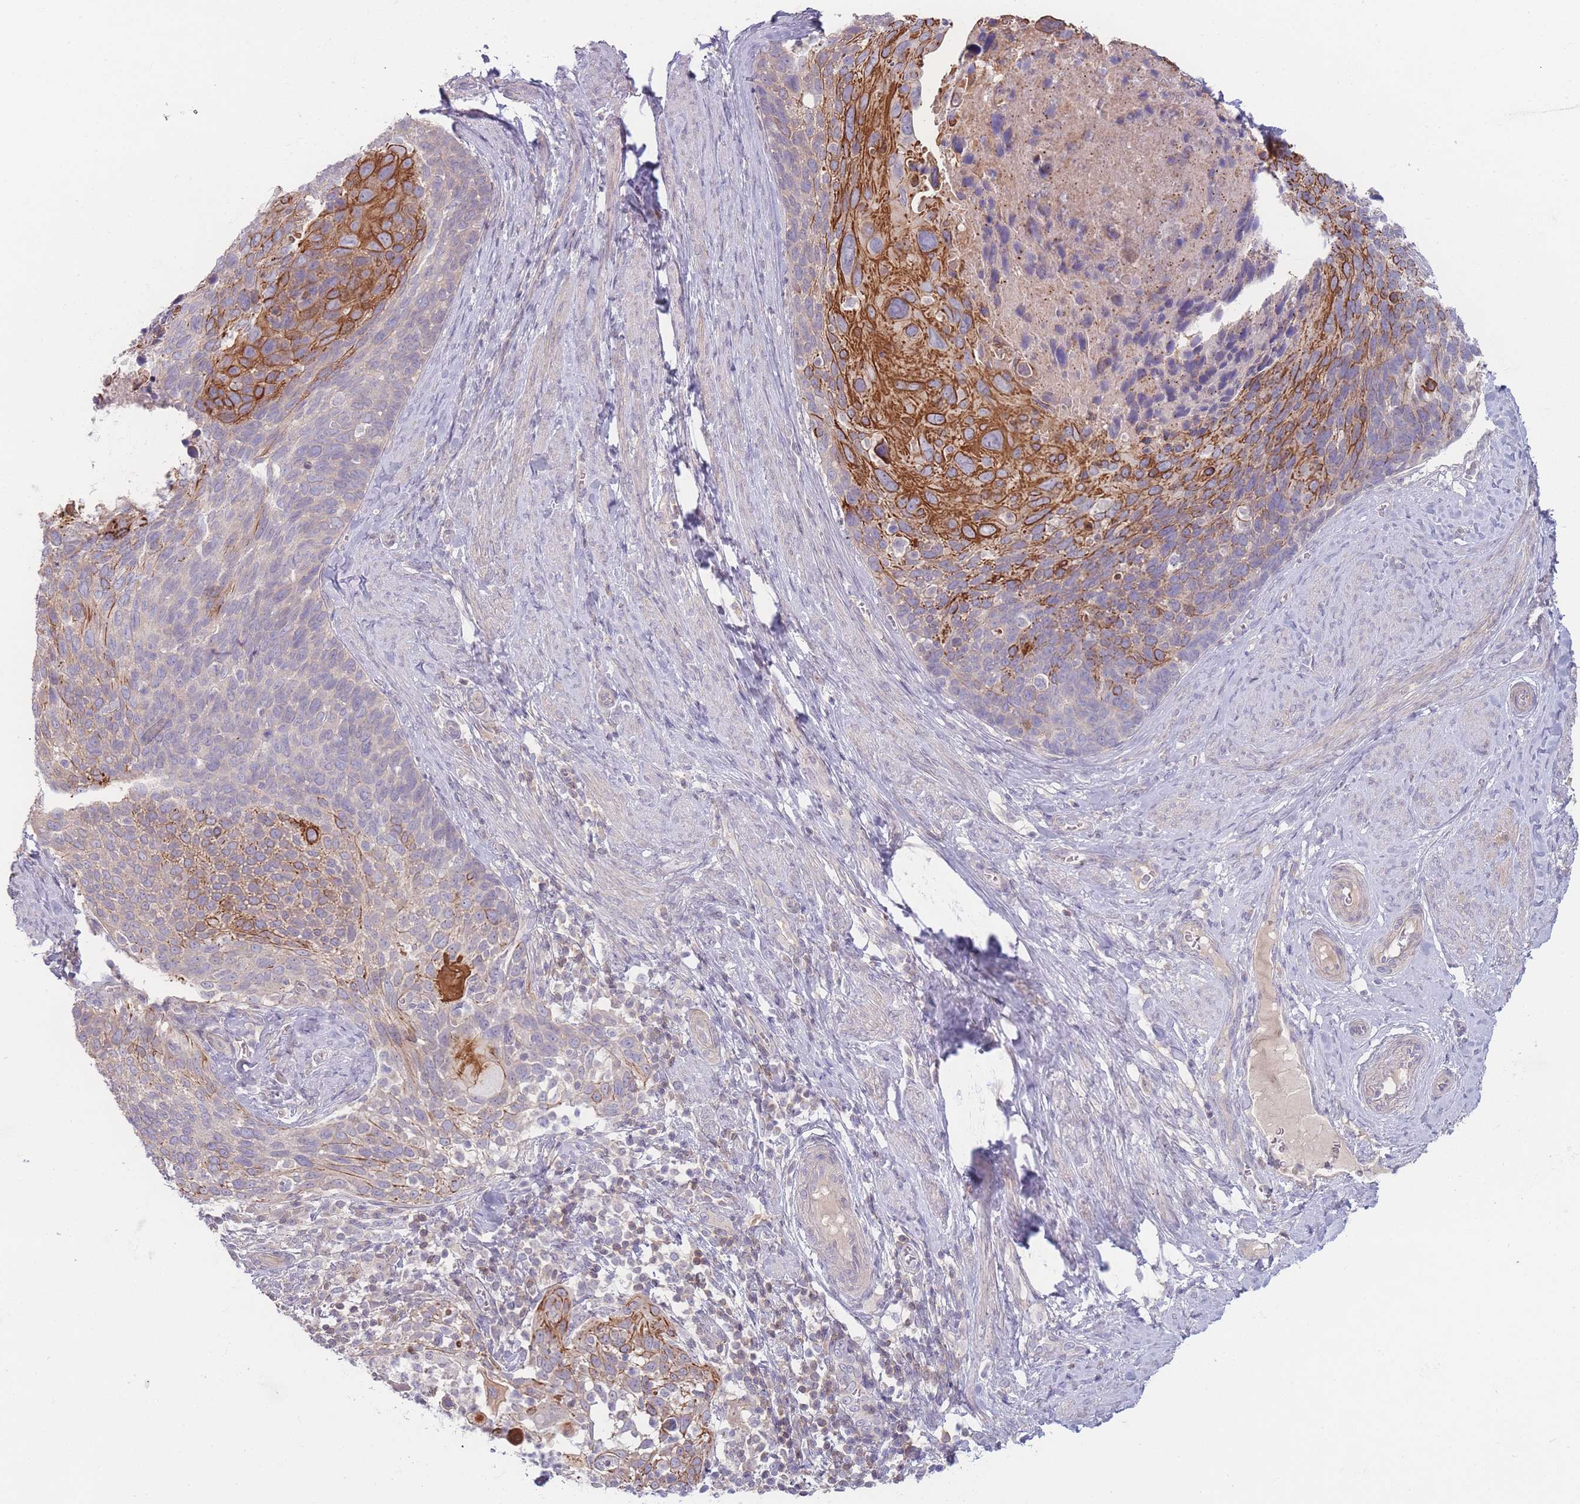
{"staining": {"intensity": "strong", "quantity": "25%-75%", "location": "cytoplasmic/membranous"}, "tissue": "cervical cancer", "cell_type": "Tumor cells", "image_type": "cancer", "snomed": [{"axis": "morphology", "description": "Squamous cell carcinoma, NOS"}, {"axis": "topography", "description": "Cervix"}], "caption": "Immunohistochemistry (IHC) image of neoplastic tissue: human cervical cancer stained using immunohistochemistry (IHC) reveals high levels of strong protein expression localized specifically in the cytoplasmic/membranous of tumor cells, appearing as a cytoplasmic/membranous brown color.", "gene": "SPHKAP", "patient": {"sex": "female", "age": 80}}